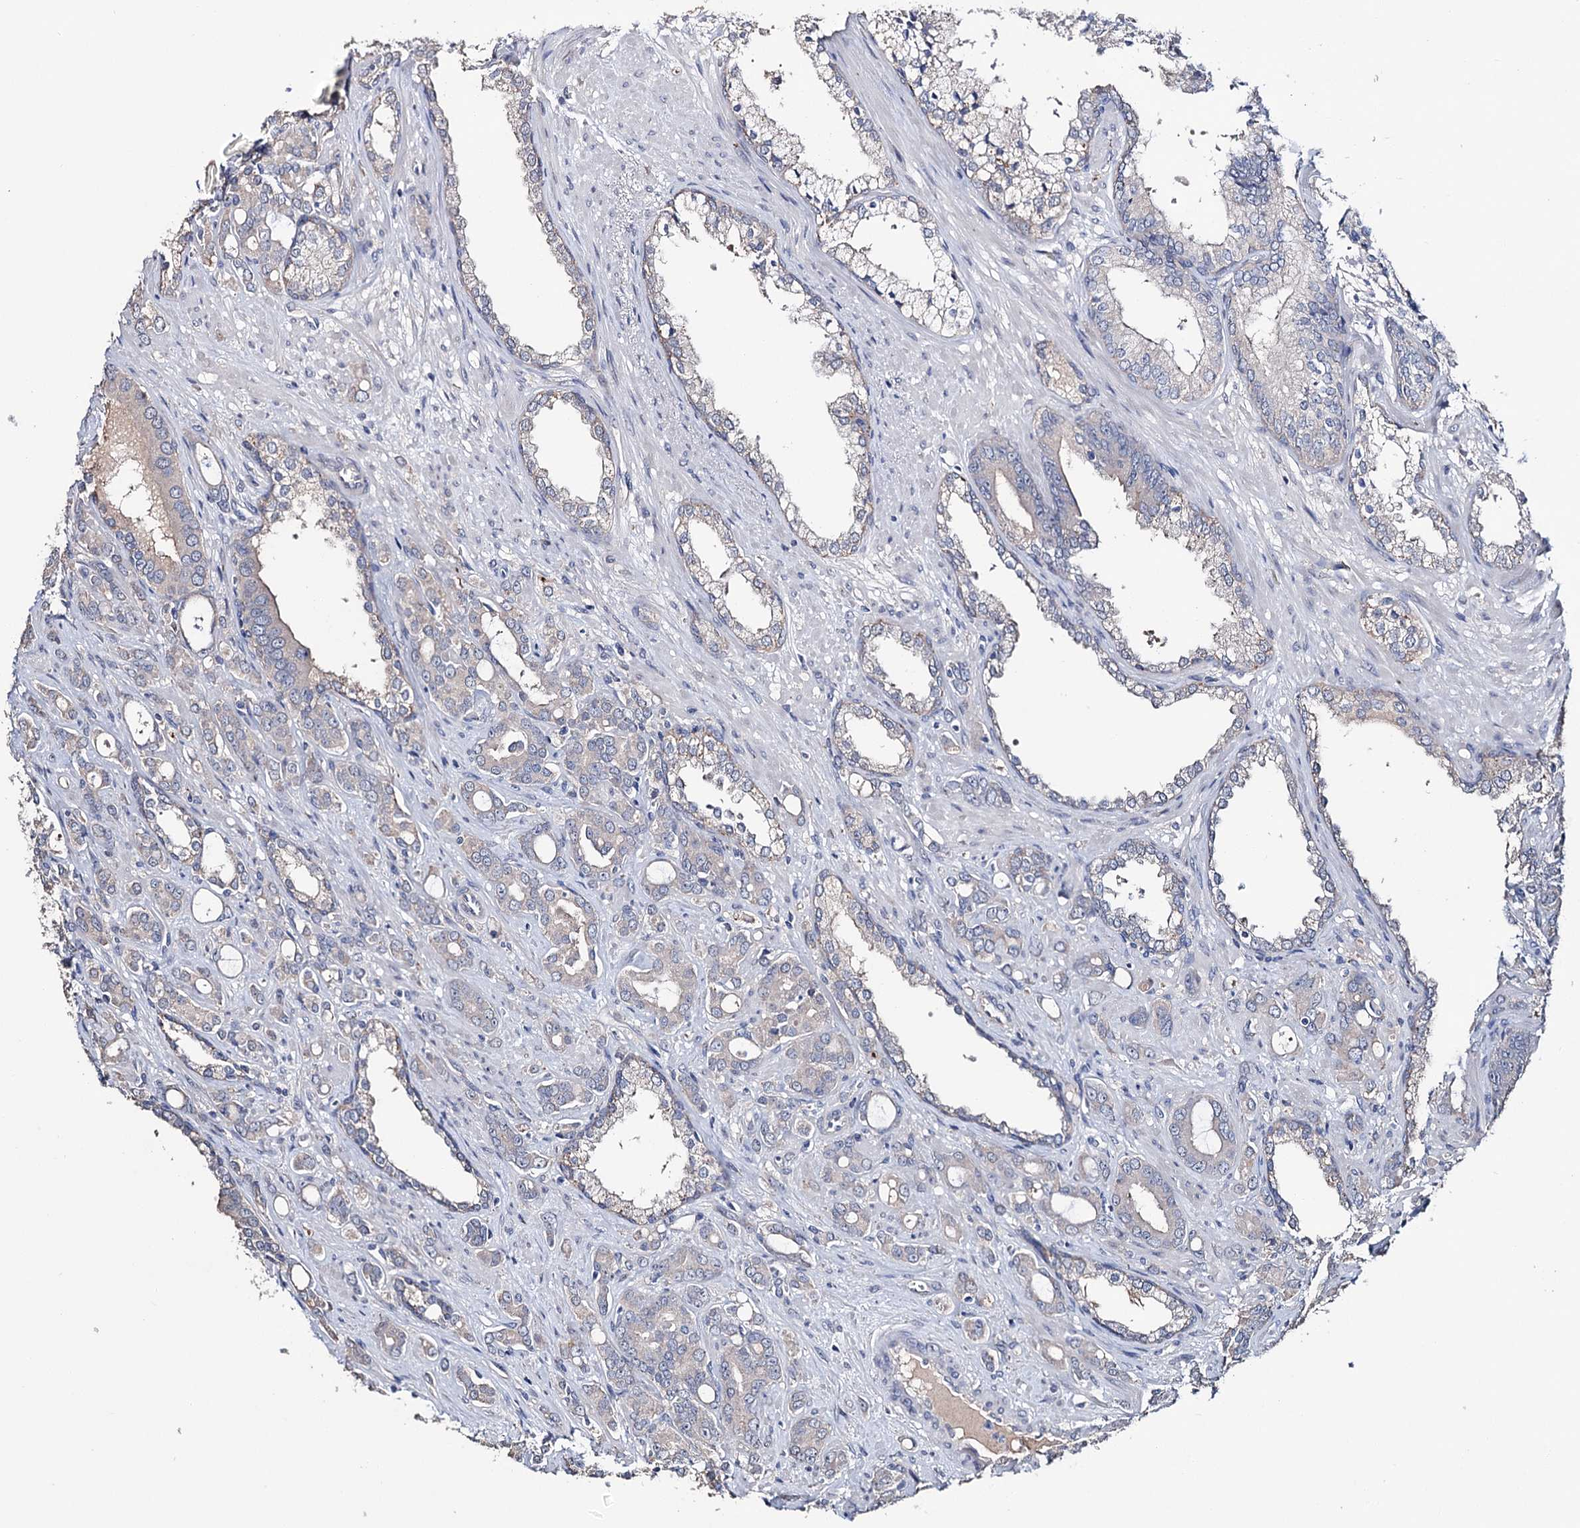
{"staining": {"intensity": "negative", "quantity": "none", "location": "none"}, "tissue": "prostate cancer", "cell_type": "Tumor cells", "image_type": "cancer", "snomed": [{"axis": "morphology", "description": "Adenocarcinoma, High grade"}, {"axis": "topography", "description": "Prostate"}], "caption": "A histopathology image of human prostate adenocarcinoma (high-grade) is negative for staining in tumor cells.", "gene": "EPB41L5", "patient": {"sex": "male", "age": 72}}